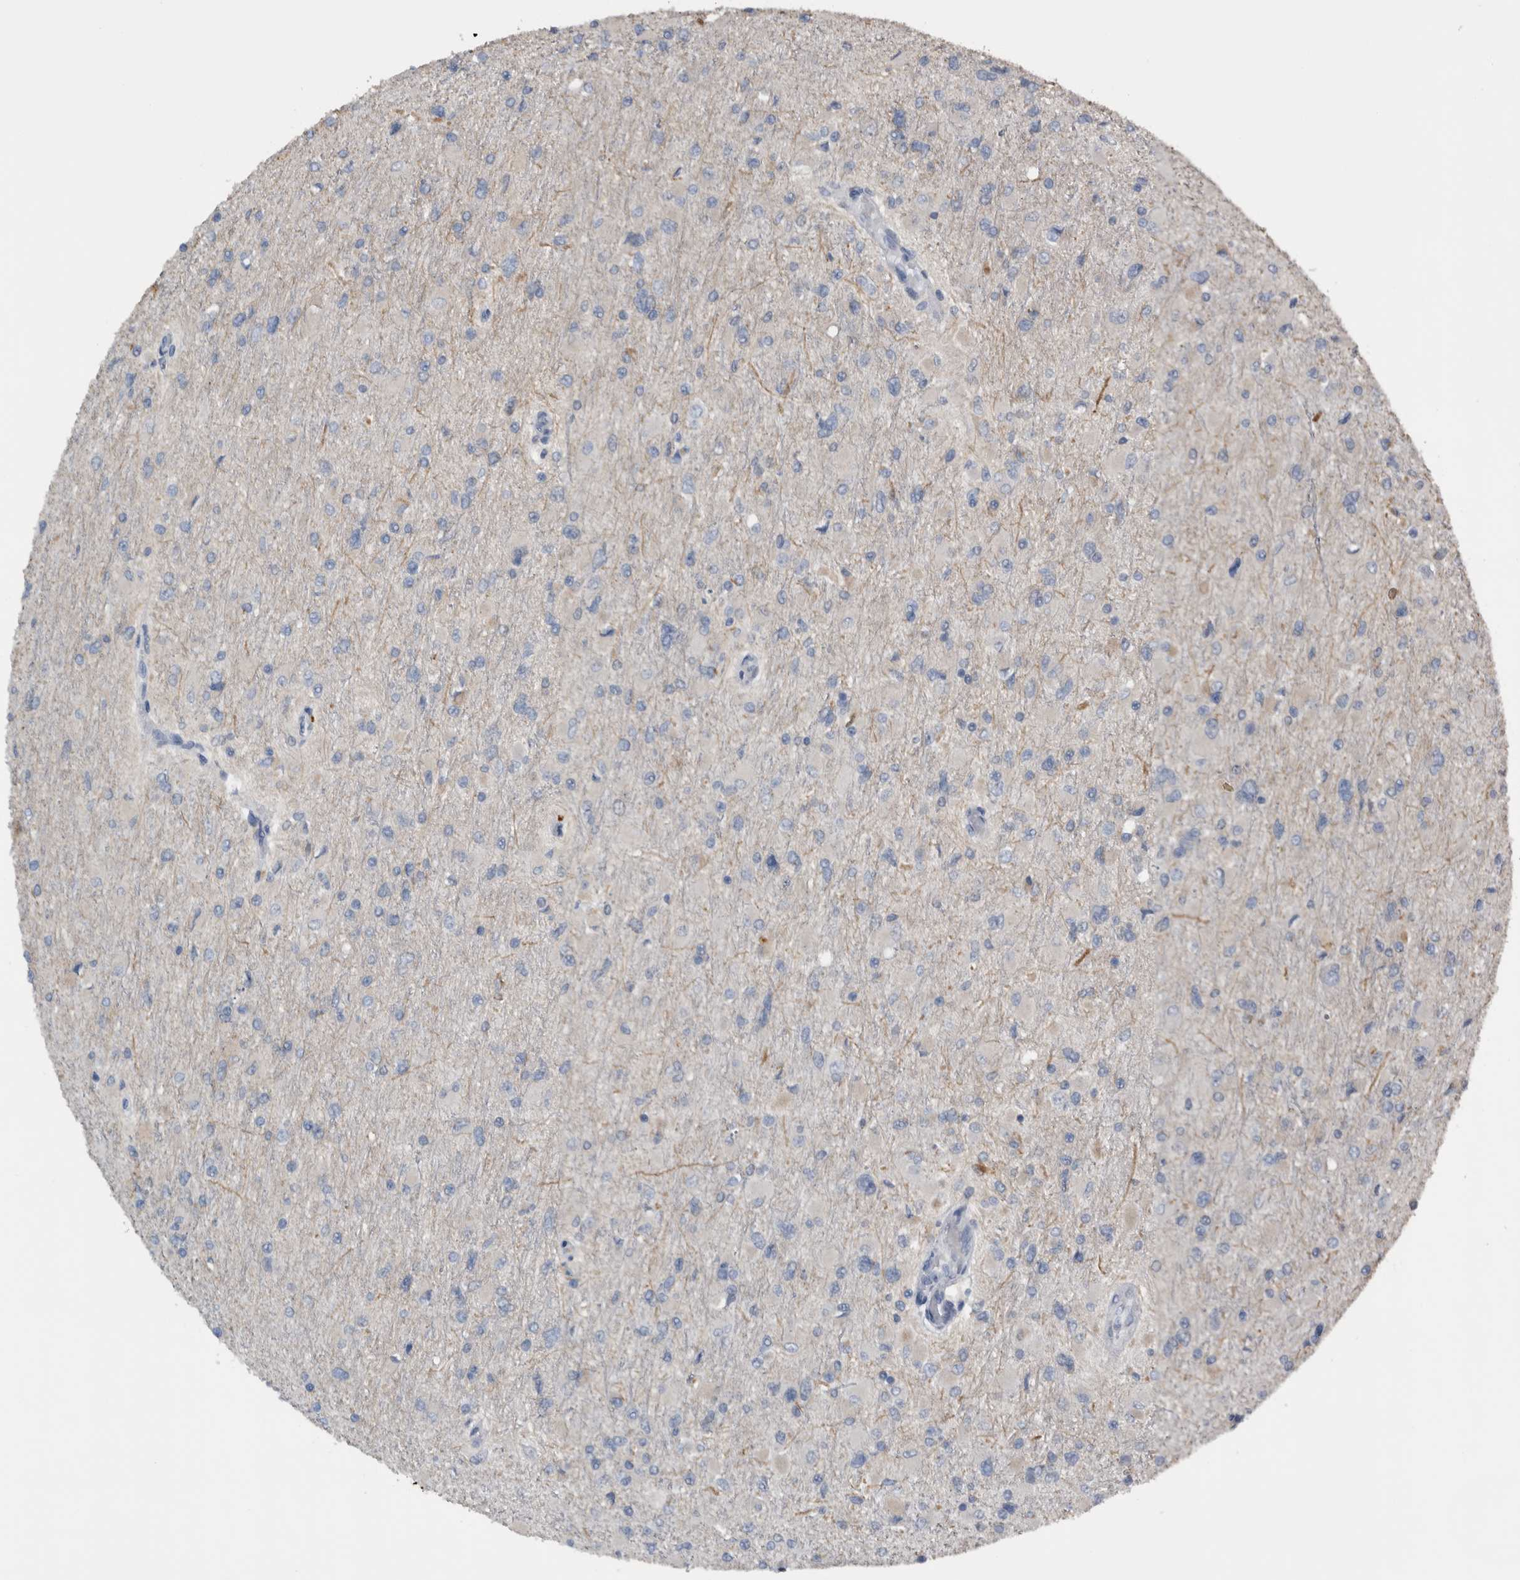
{"staining": {"intensity": "negative", "quantity": "none", "location": "none"}, "tissue": "glioma", "cell_type": "Tumor cells", "image_type": "cancer", "snomed": [{"axis": "morphology", "description": "Glioma, malignant, High grade"}, {"axis": "topography", "description": "Cerebral cortex"}], "caption": "A high-resolution photomicrograph shows immunohistochemistry staining of malignant high-grade glioma, which exhibits no significant staining in tumor cells. (IHC, brightfield microscopy, high magnification).", "gene": "NT5C2", "patient": {"sex": "female", "age": 36}}